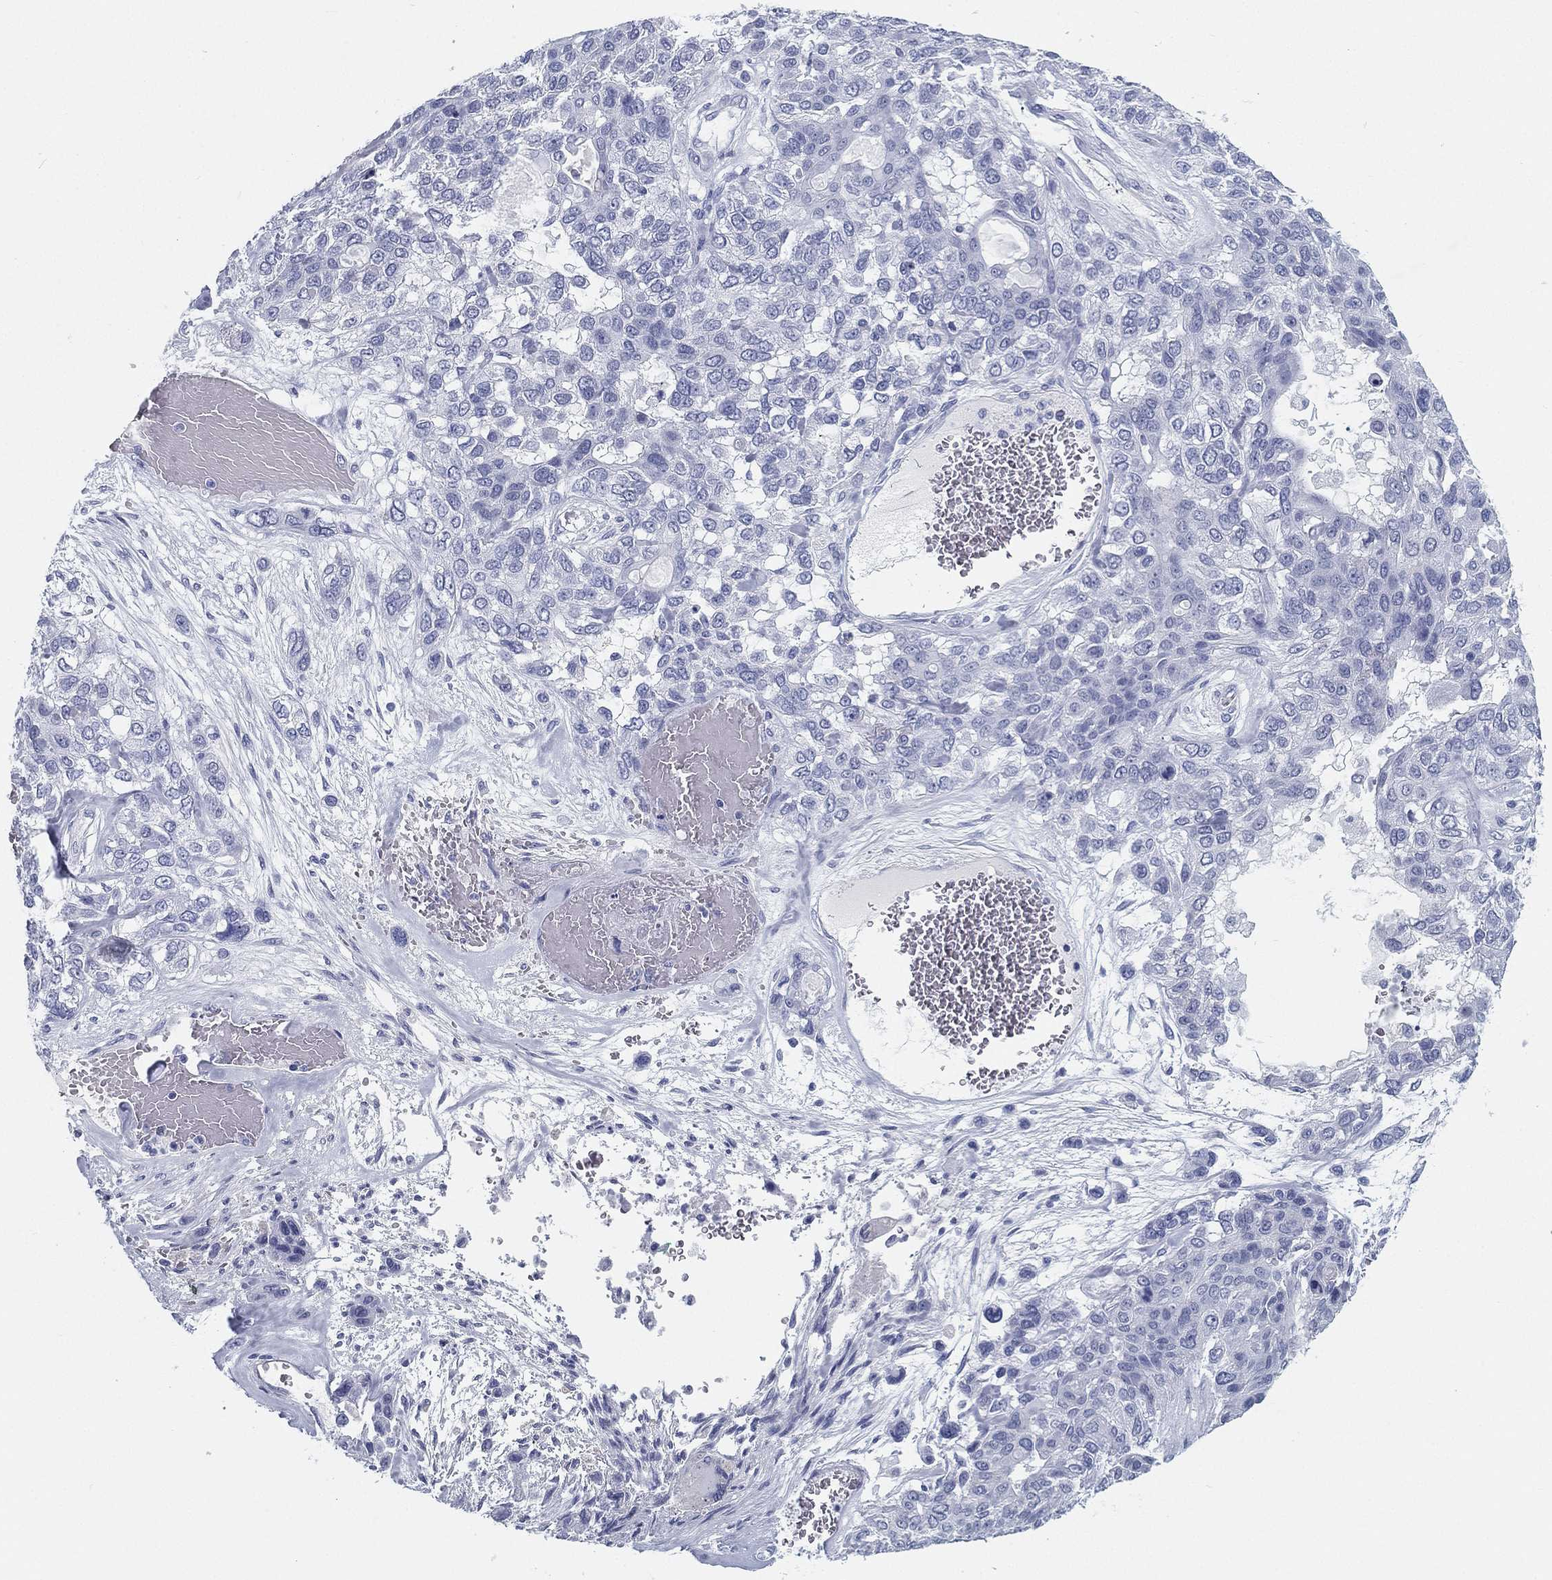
{"staining": {"intensity": "negative", "quantity": "none", "location": "none"}, "tissue": "lung cancer", "cell_type": "Tumor cells", "image_type": "cancer", "snomed": [{"axis": "morphology", "description": "Squamous cell carcinoma, NOS"}, {"axis": "topography", "description": "Lung"}], "caption": "An image of human lung cancer (squamous cell carcinoma) is negative for staining in tumor cells. Brightfield microscopy of IHC stained with DAB (3,3'-diaminobenzidine) (brown) and hematoxylin (blue), captured at high magnification.", "gene": "ATP1B2", "patient": {"sex": "female", "age": 70}}